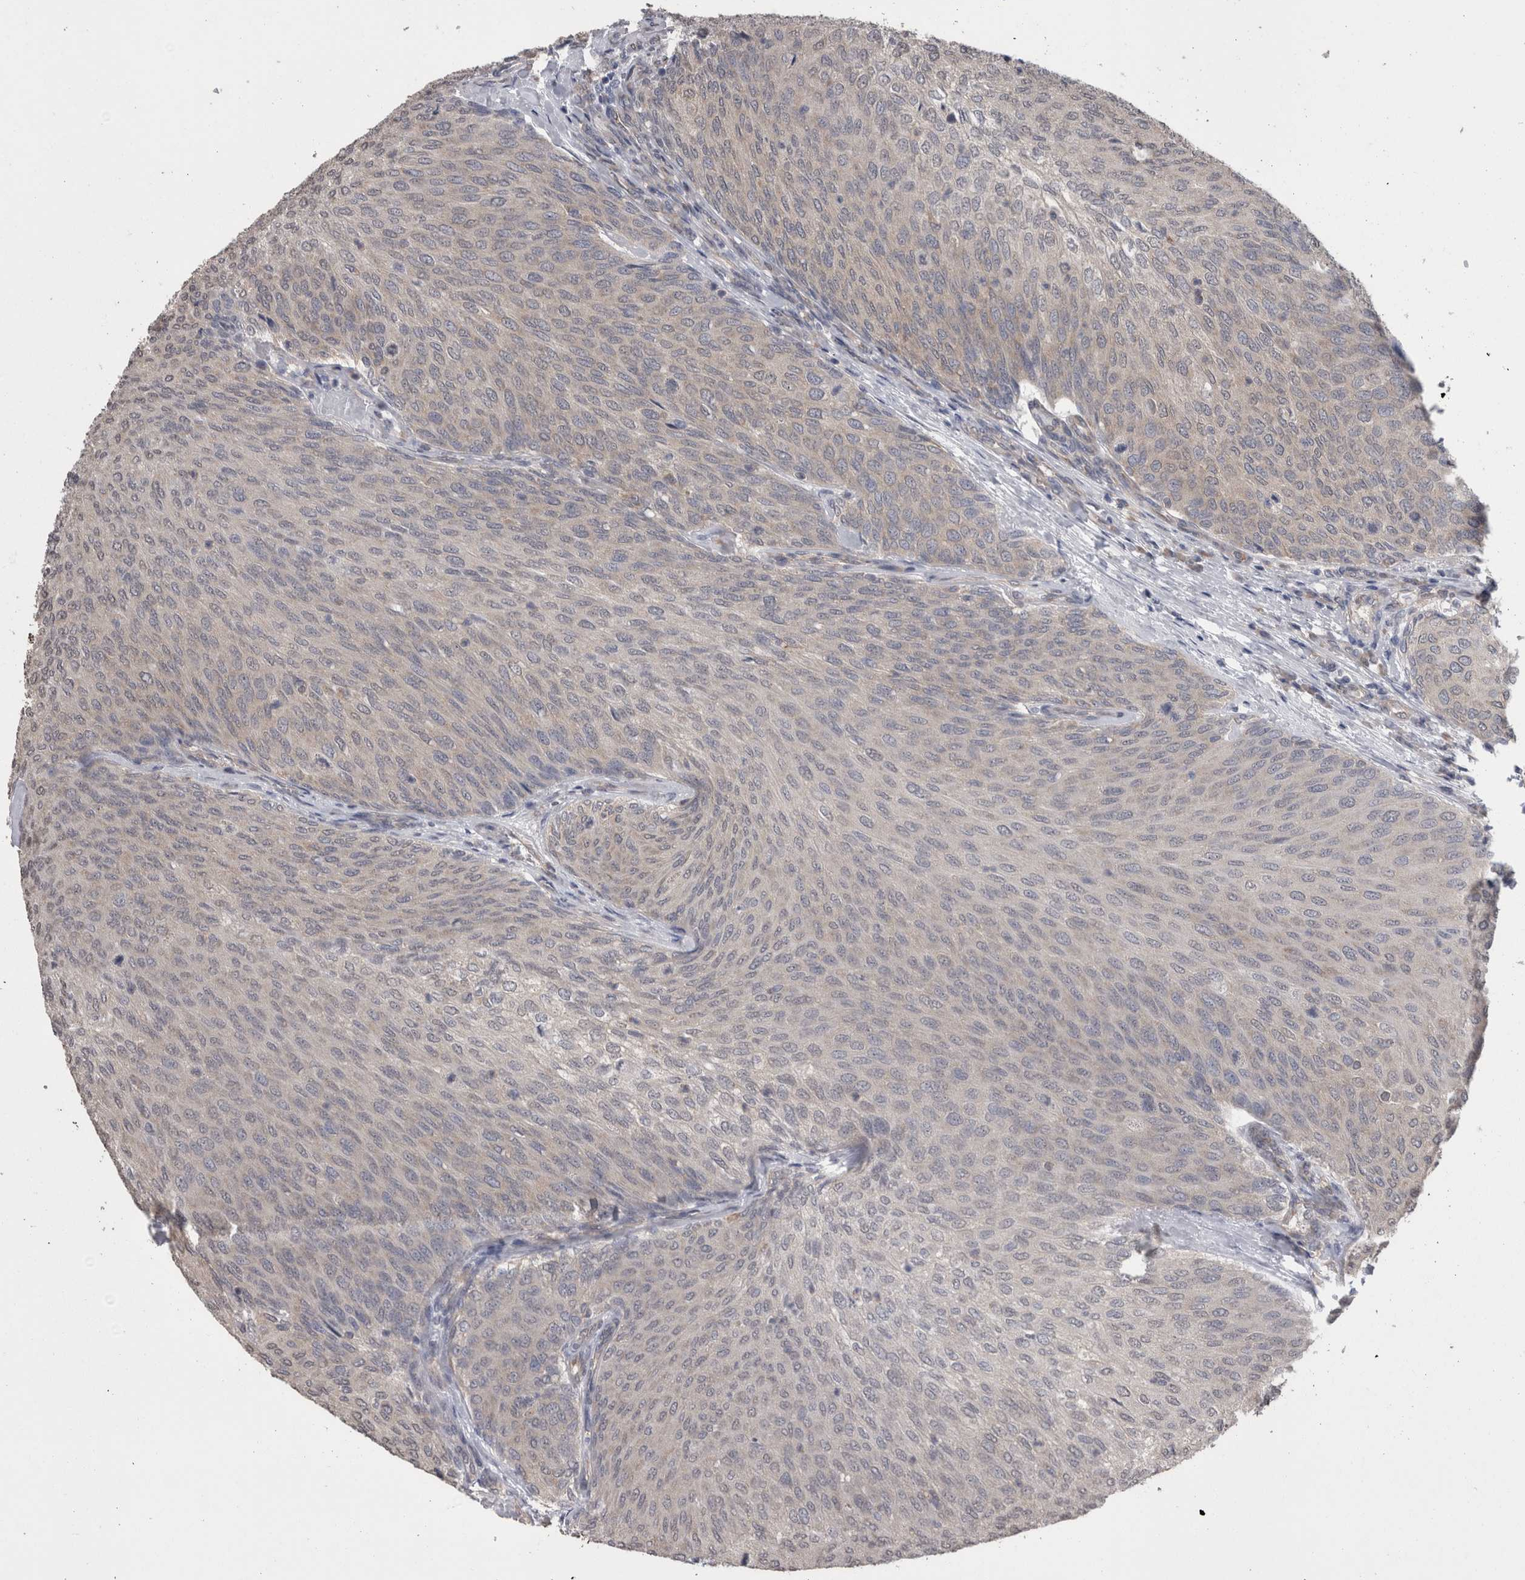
{"staining": {"intensity": "negative", "quantity": "none", "location": "none"}, "tissue": "urothelial cancer", "cell_type": "Tumor cells", "image_type": "cancer", "snomed": [{"axis": "morphology", "description": "Urothelial carcinoma, Low grade"}, {"axis": "topography", "description": "Urinary bladder"}], "caption": "This is a photomicrograph of immunohistochemistry staining of urothelial carcinoma (low-grade), which shows no positivity in tumor cells. Nuclei are stained in blue.", "gene": "DDX6", "patient": {"sex": "female", "age": 79}}